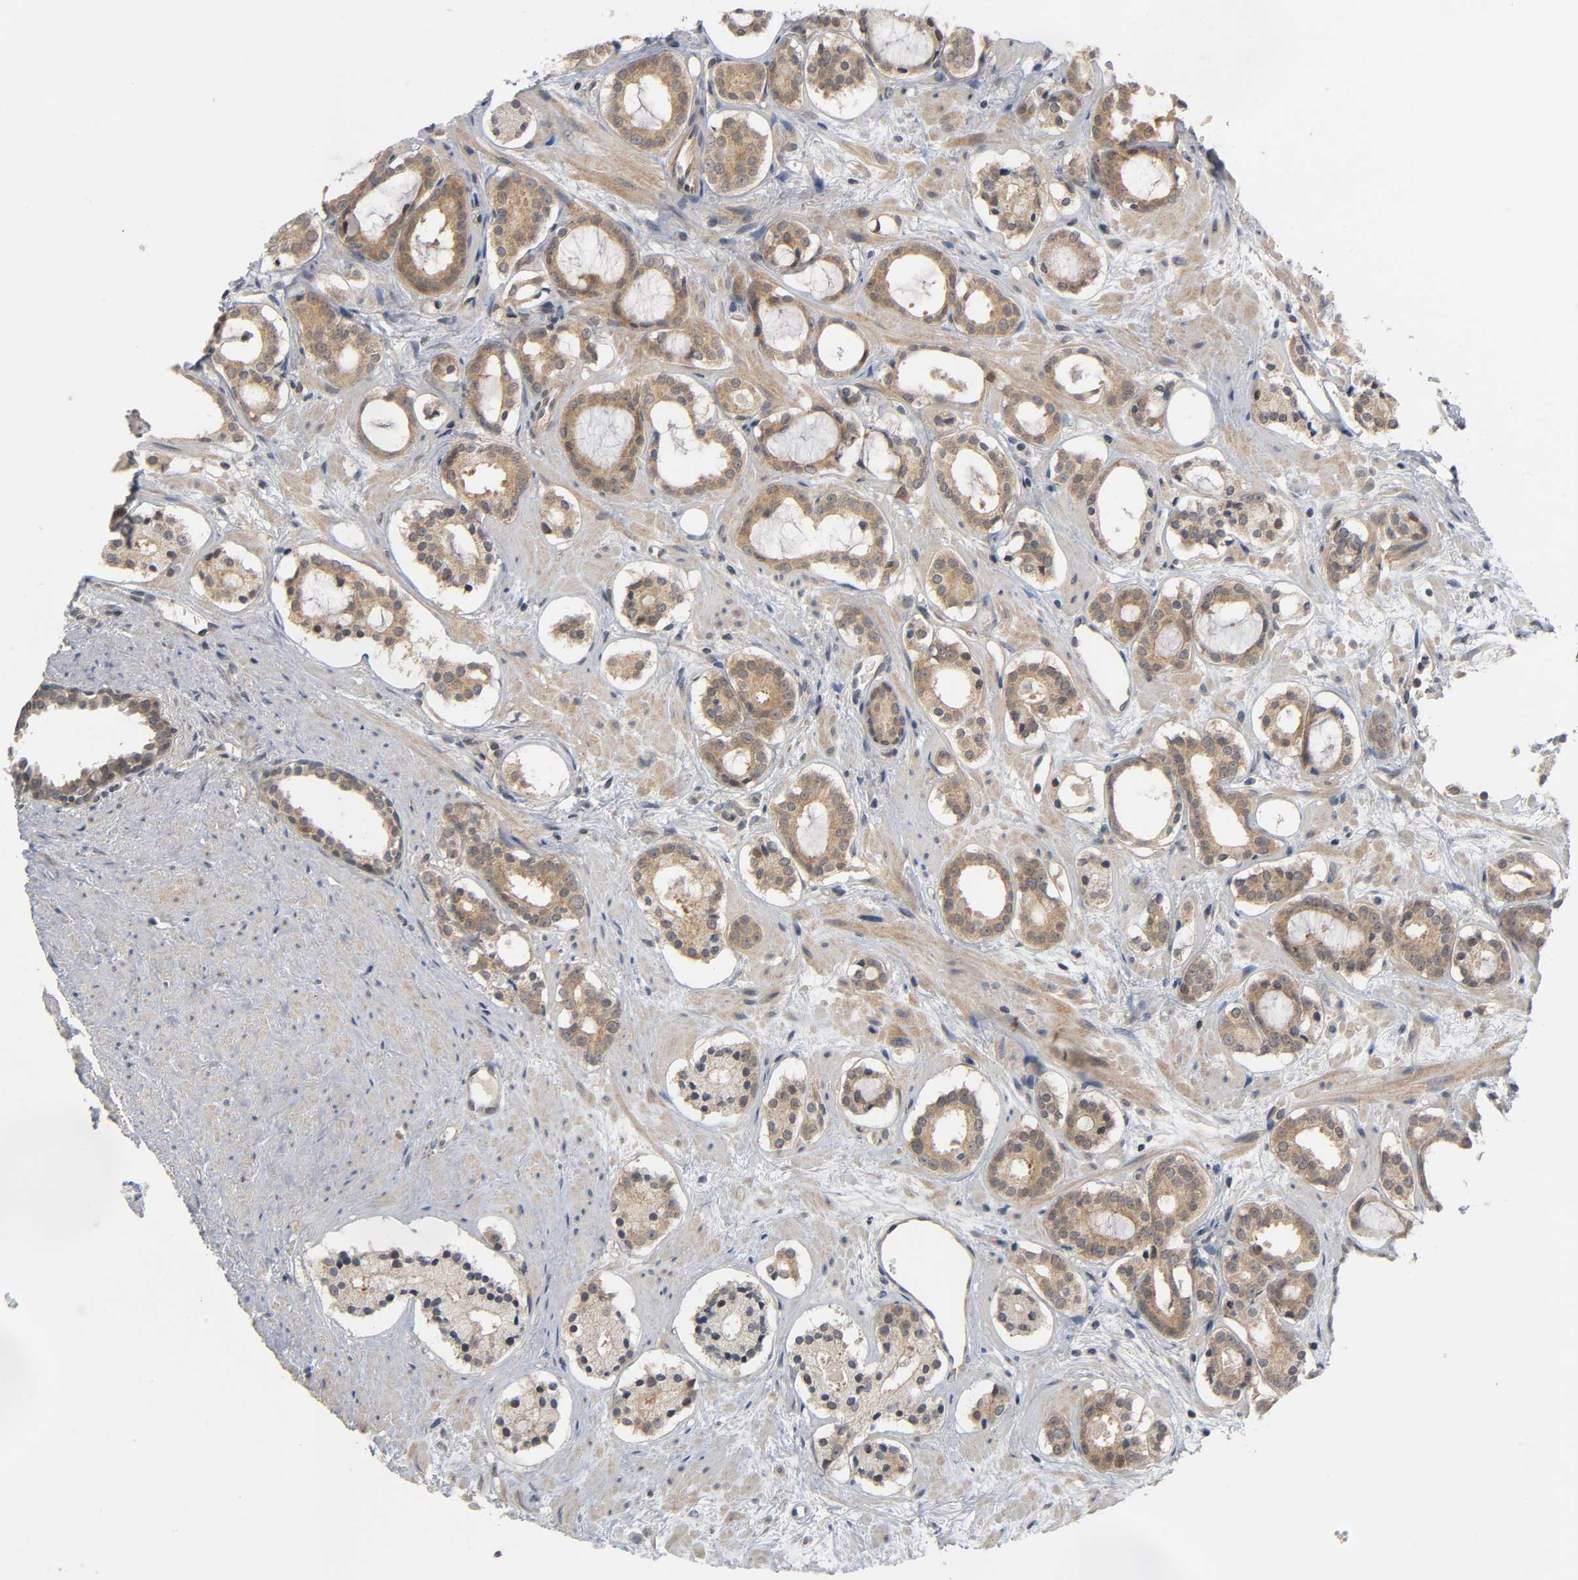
{"staining": {"intensity": "moderate", "quantity": ">75%", "location": "cytoplasmic/membranous"}, "tissue": "prostate cancer", "cell_type": "Tumor cells", "image_type": "cancer", "snomed": [{"axis": "morphology", "description": "Adenocarcinoma, Low grade"}, {"axis": "topography", "description": "Prostate"}], "caption": "Tumor cells exhibit medium levels of moderate cytoplasmic/membranous expression in approximately >75% of cells in human adenocarcinoma (low-grade) (prostate).", "gene": "MAPK8", "patient": {"sex": "male", "age": 57}}